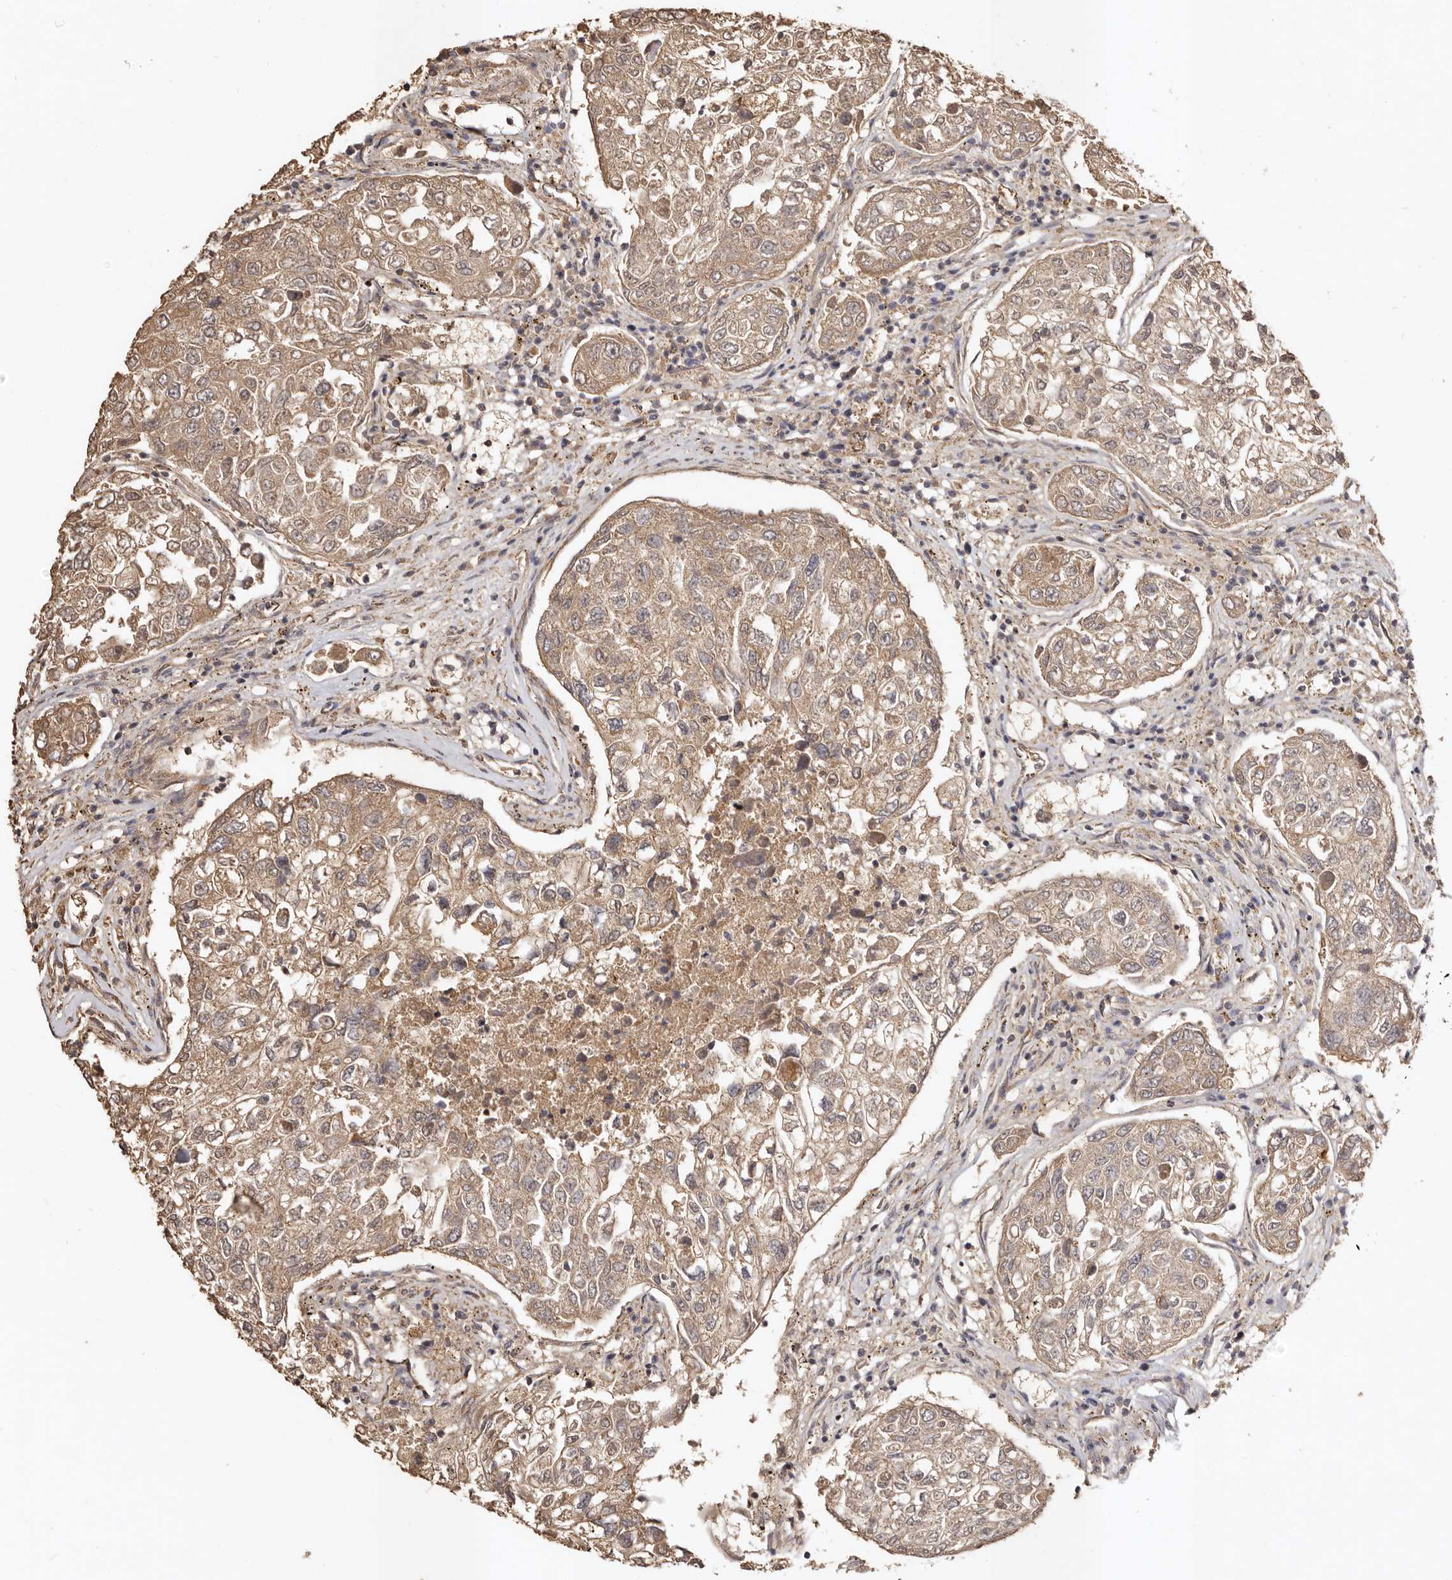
{"staining": {"intensity": "moderate", "quantity": ">75%", "location": "cytoplasmic/membranous"}, "tissue": "urothelial cancer", "cell_type": "Tumor cells", "image_type": "cancer", "snomed": [{"axis": "morphology", "description": "Urothelial carcinoma, High grade"}, {"axis": "topography", "description": "Lymph node"}, {"axis": "topography", "description": "Urinary bladder"}], "caption": "Immunohistochemical staining of human urothelial cancer shows medium levels of moderate cytoplasmic/membranous protein staining in approximately >75% of tumor cells.", "gene": "ADAMTS9", "patient": {"sex": "male", "age": 51}}